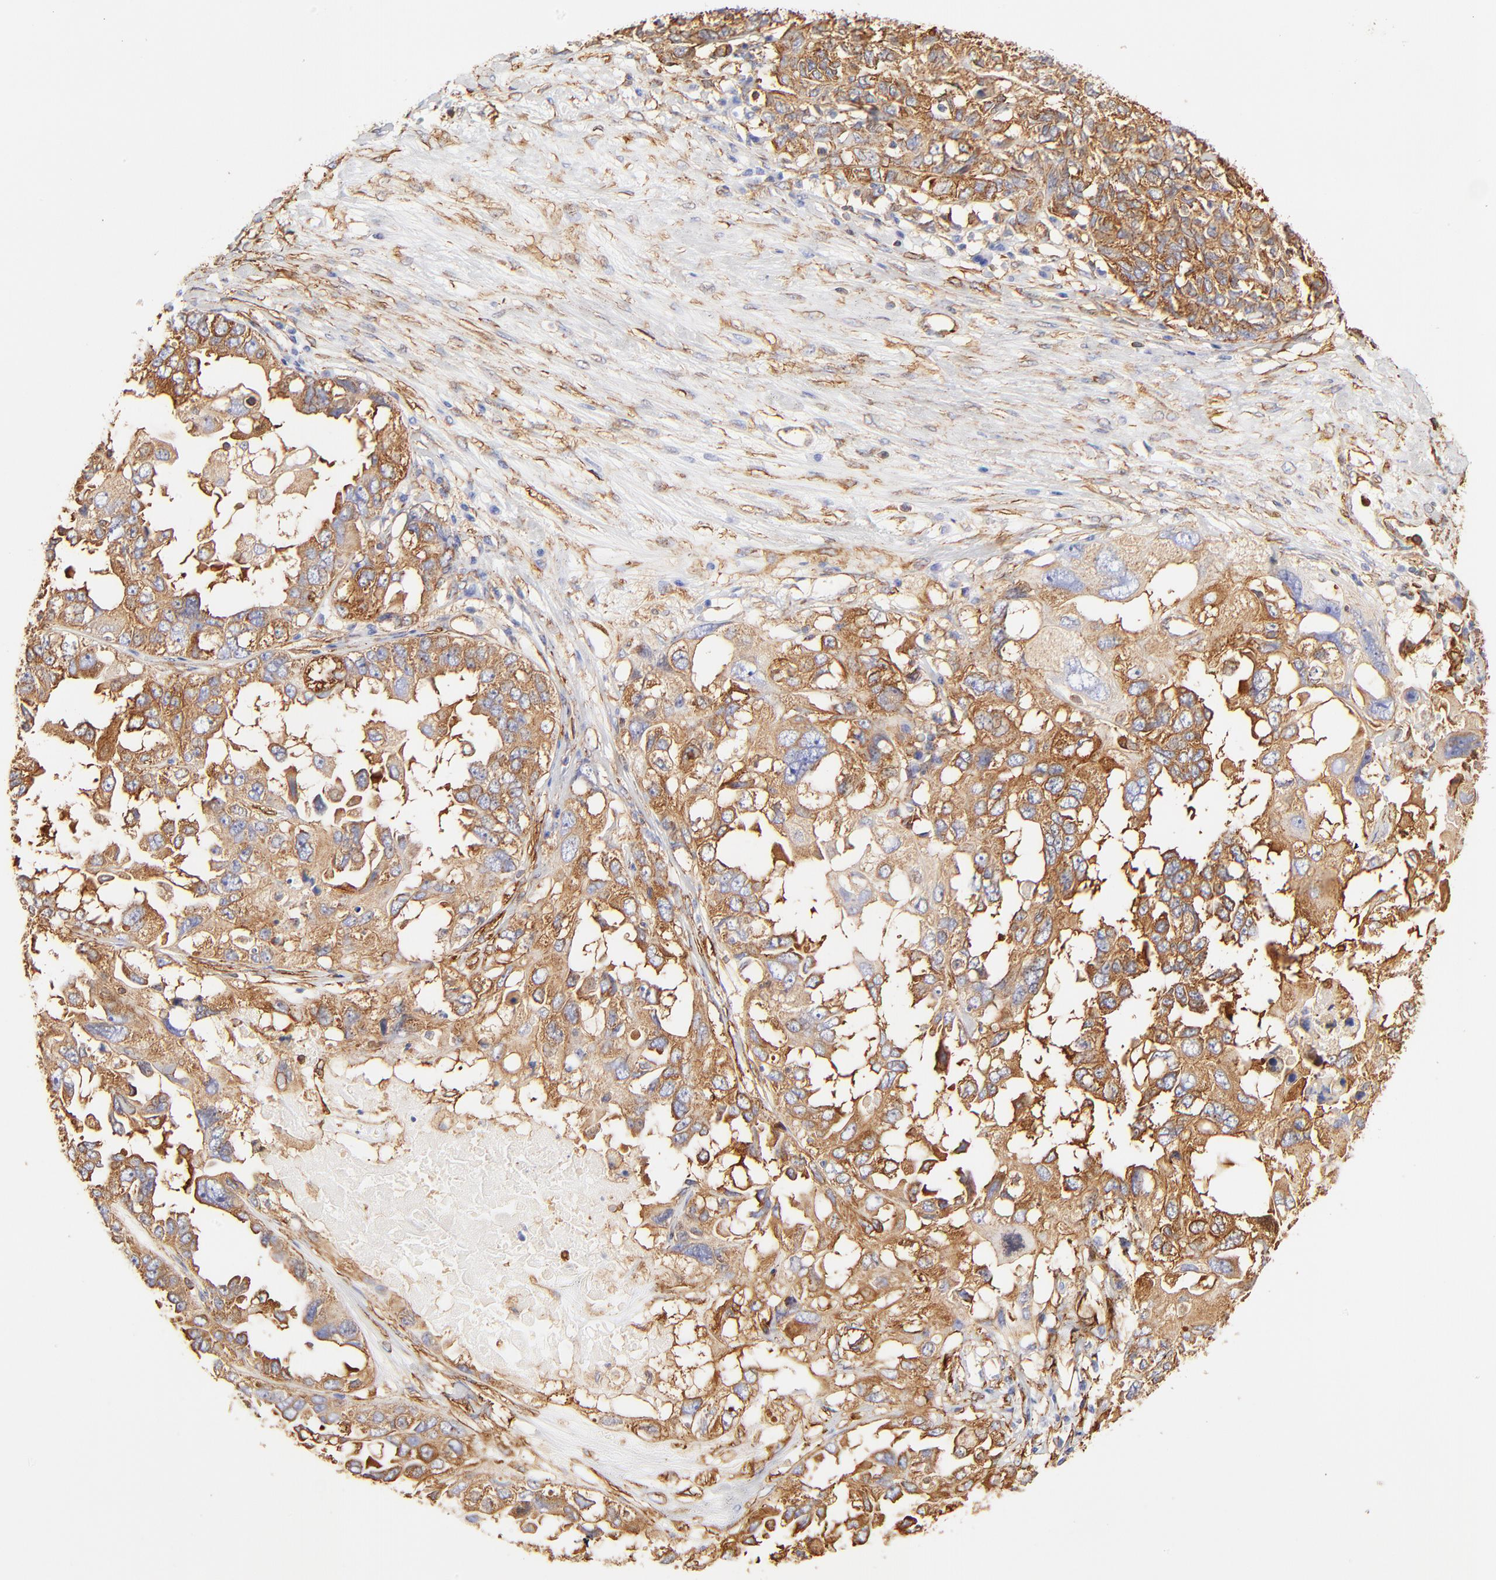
{"staining": {"intensity": "moderate", "quantity": ">75%", "location": "cytoplasmic/membranous"}, "tissue": "ovarian cancer", "cell_type": "Tumor cells", "image_type": "cancer", "snomed": [{"axis": "morphology", "description": "Cystadenocarcinoma, serous, NOS"}, {"axis": "topography", "description": "Ovary"}], "caption": "This image displays IHC staining of ovarian cancer, with medium moderate cytoplasmic/membranous staining in about >75% of tumor cells.", "gene": "FLNA", "patient": {"sex": "female", "age": 82}}